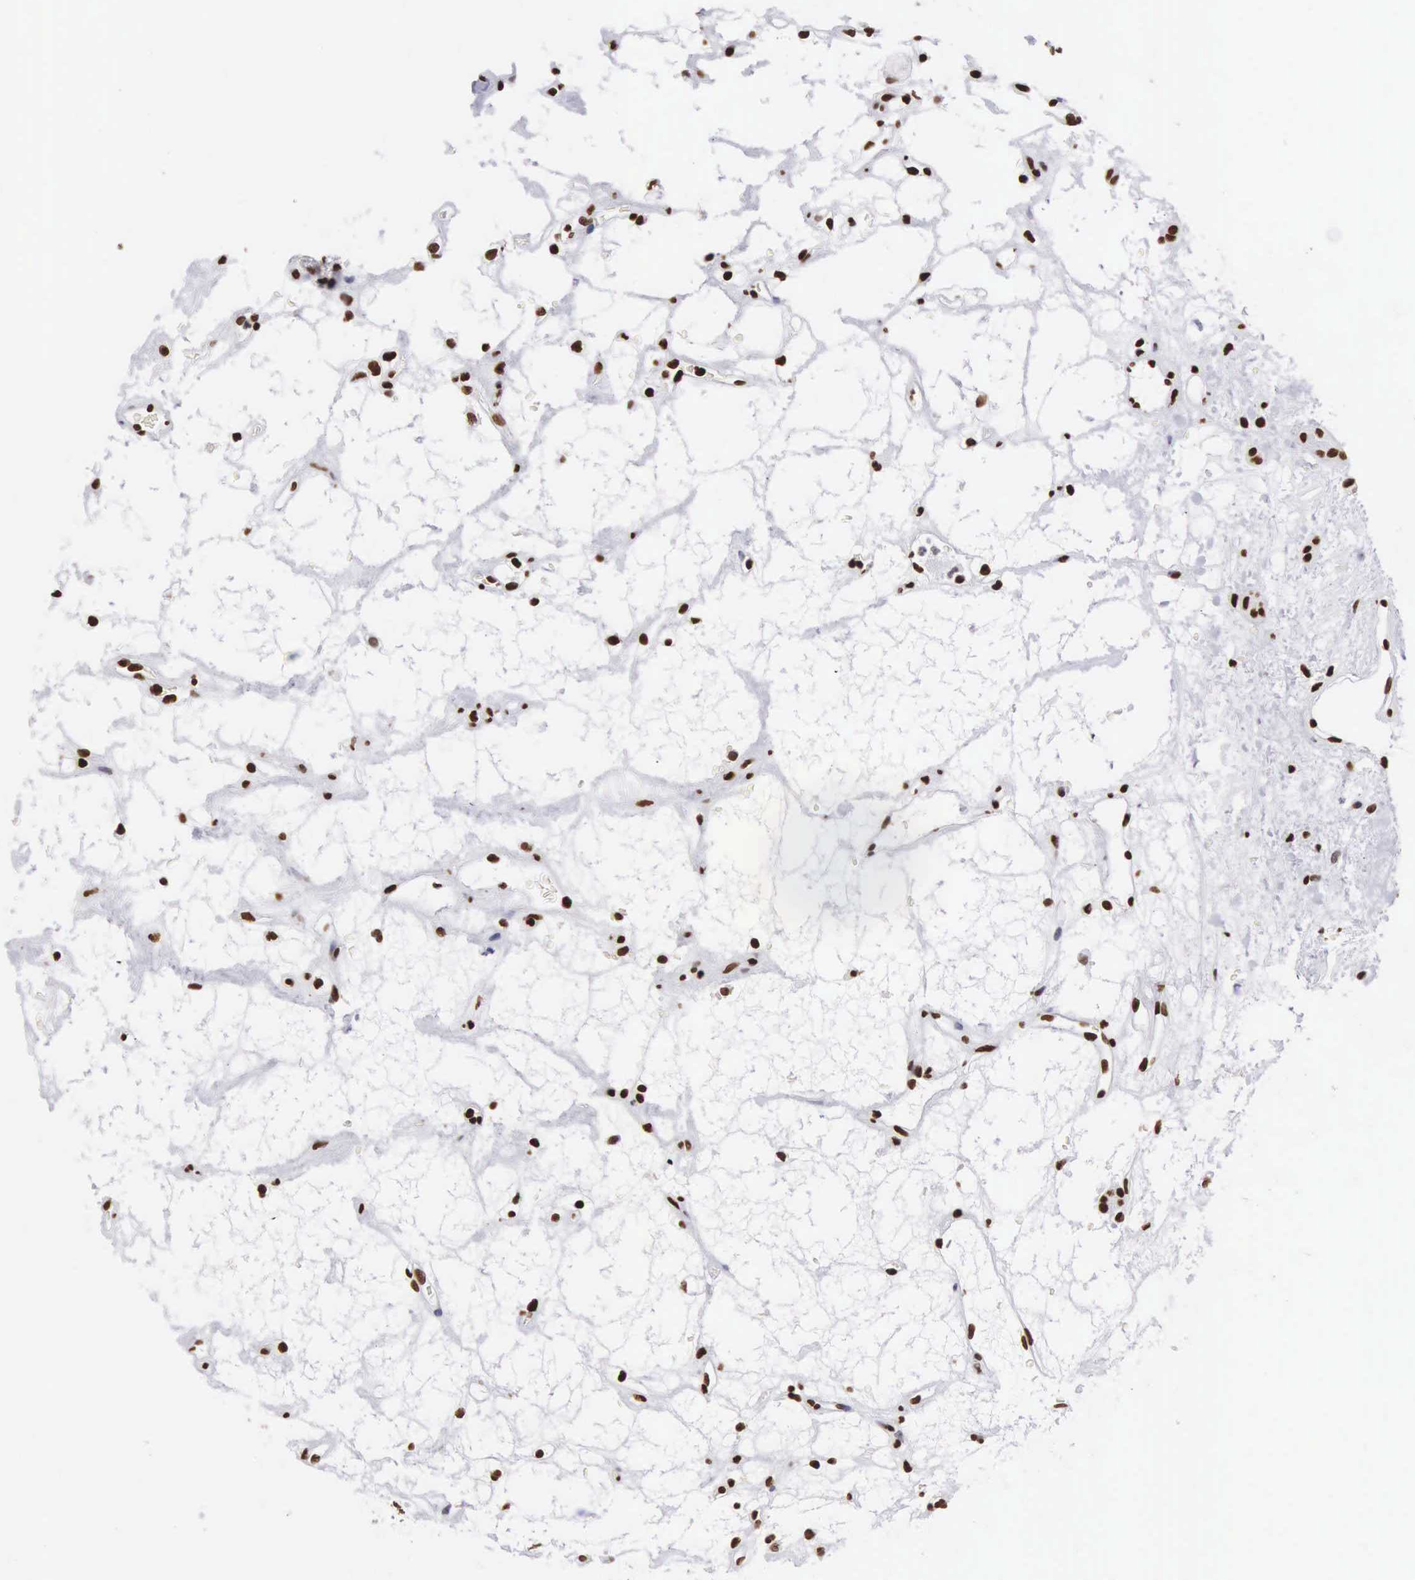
{"staining": {"intensity": "strong", "quantity": ">75%", "location": "nuclear"}, "tissue": "renal cancer", "cell_type": "Tumor cells", "image_type": "cancer", "snomed": [{"axis": "morphology", "description": "Adenocarcinoma, NOS"}, {"axis": "topography", "description": "Kidney"}], "caption": "Renal cancer stained for a protein shows strong nuclear positivity in tumor cells. (DAB (3,3'-diaminobenzidine) = brown stain, brightfield microscopy at high magnification).", "gene": "MECP2", "patient": {"sex": "female", "age": 60}}